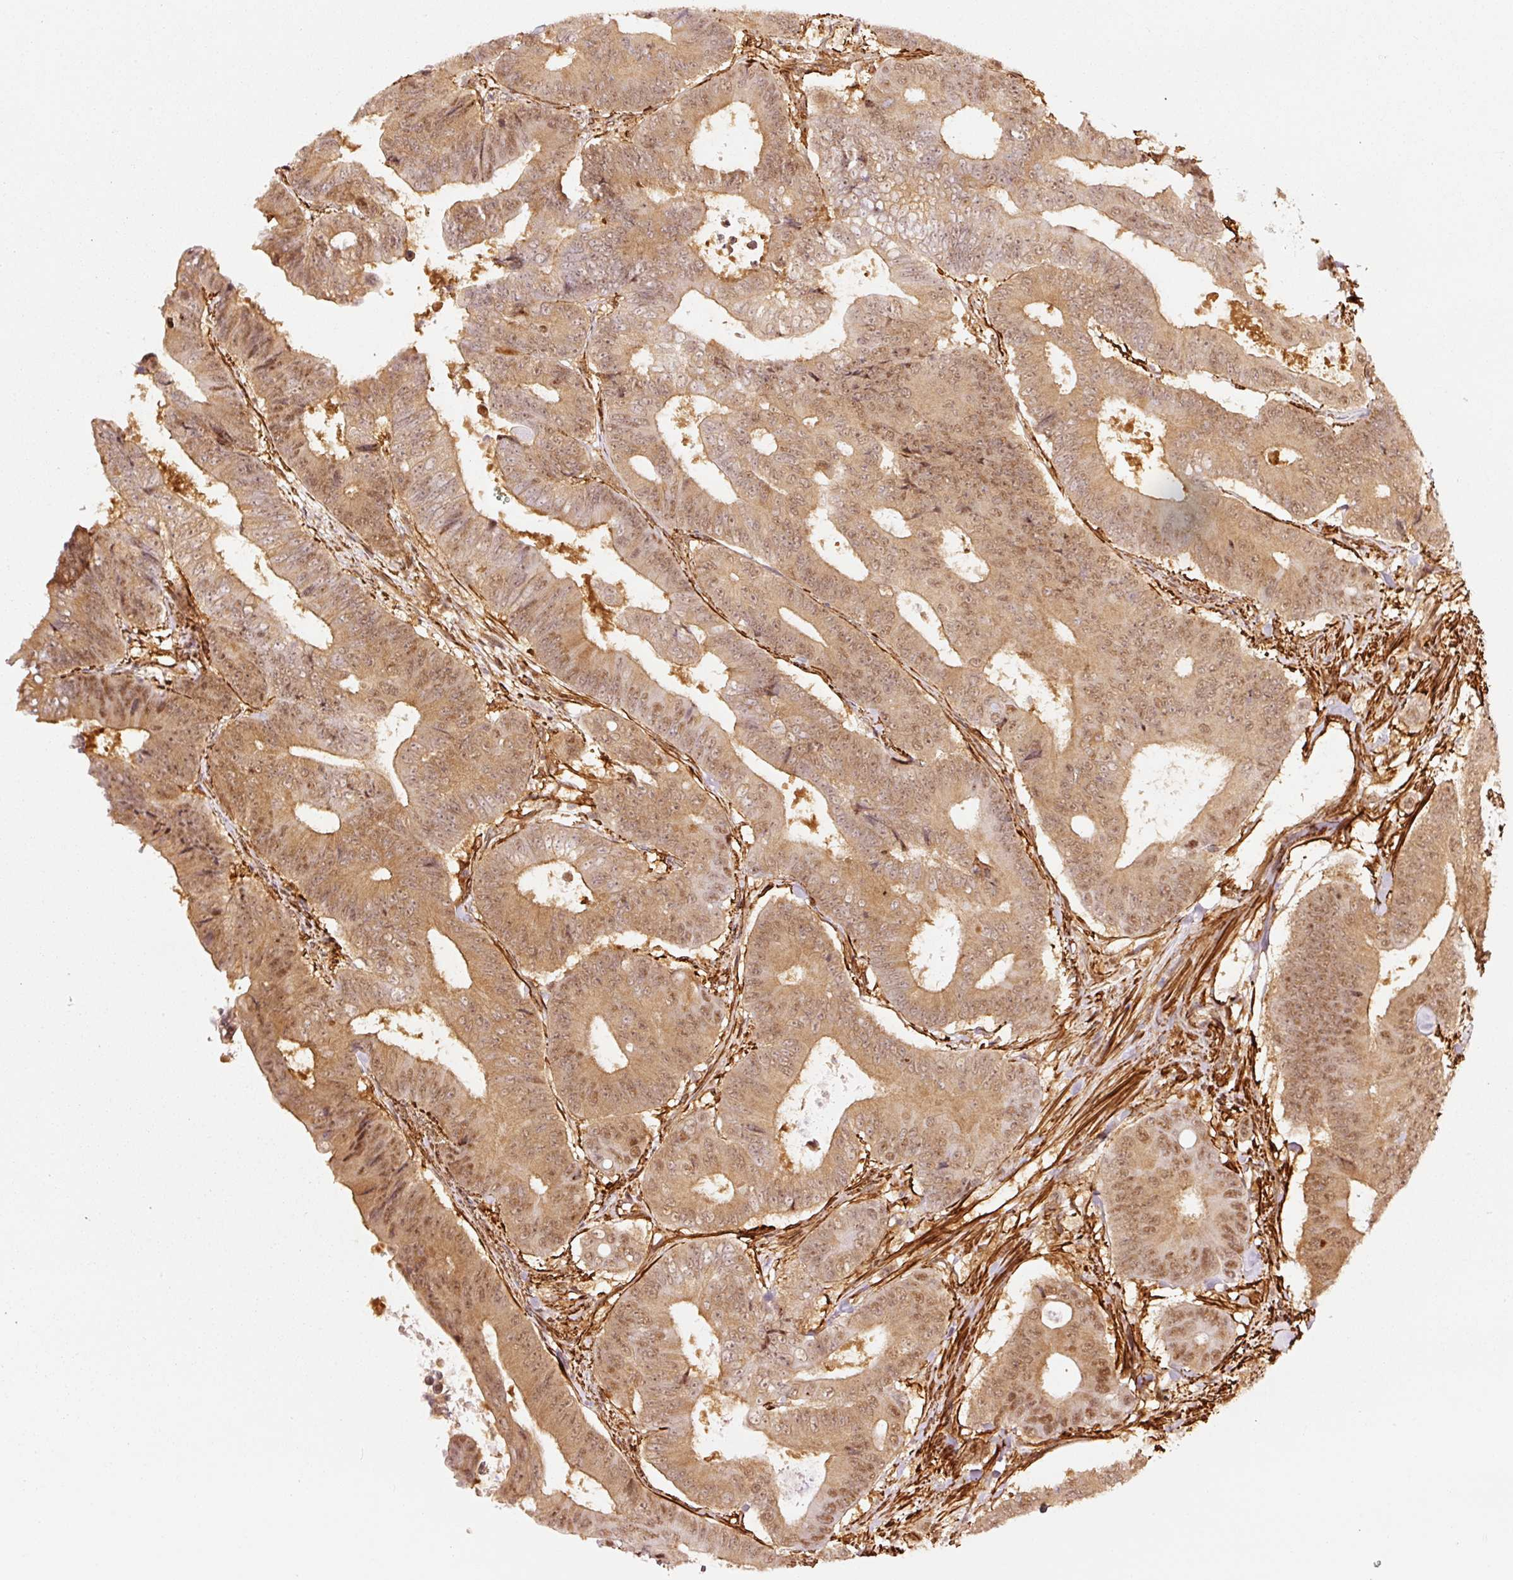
{"staining": {"intensity": "moderate", "quantity": ">75%", "location": "cytoplasmic/membranous,nuclear"}, "tissue": "colorectal cancer", "cell_type": "Tumor cells", "image_type": "cancer", "snomed": [{"axis": "morphology", "description": "Adenocarcinoma, NOS"}, {"axis": "topography", "description": "Colon"}], "caption": "This image shows colorectal cancer stained with IHC to label a protein in brown. The cytoplasmic/membranous and nuclear of tumor cells show moderate positivity for the protein. Nuclei are counter-stained blue.", "gene": "PSMD1", "patient": {"sex": "female", "age": 48}}